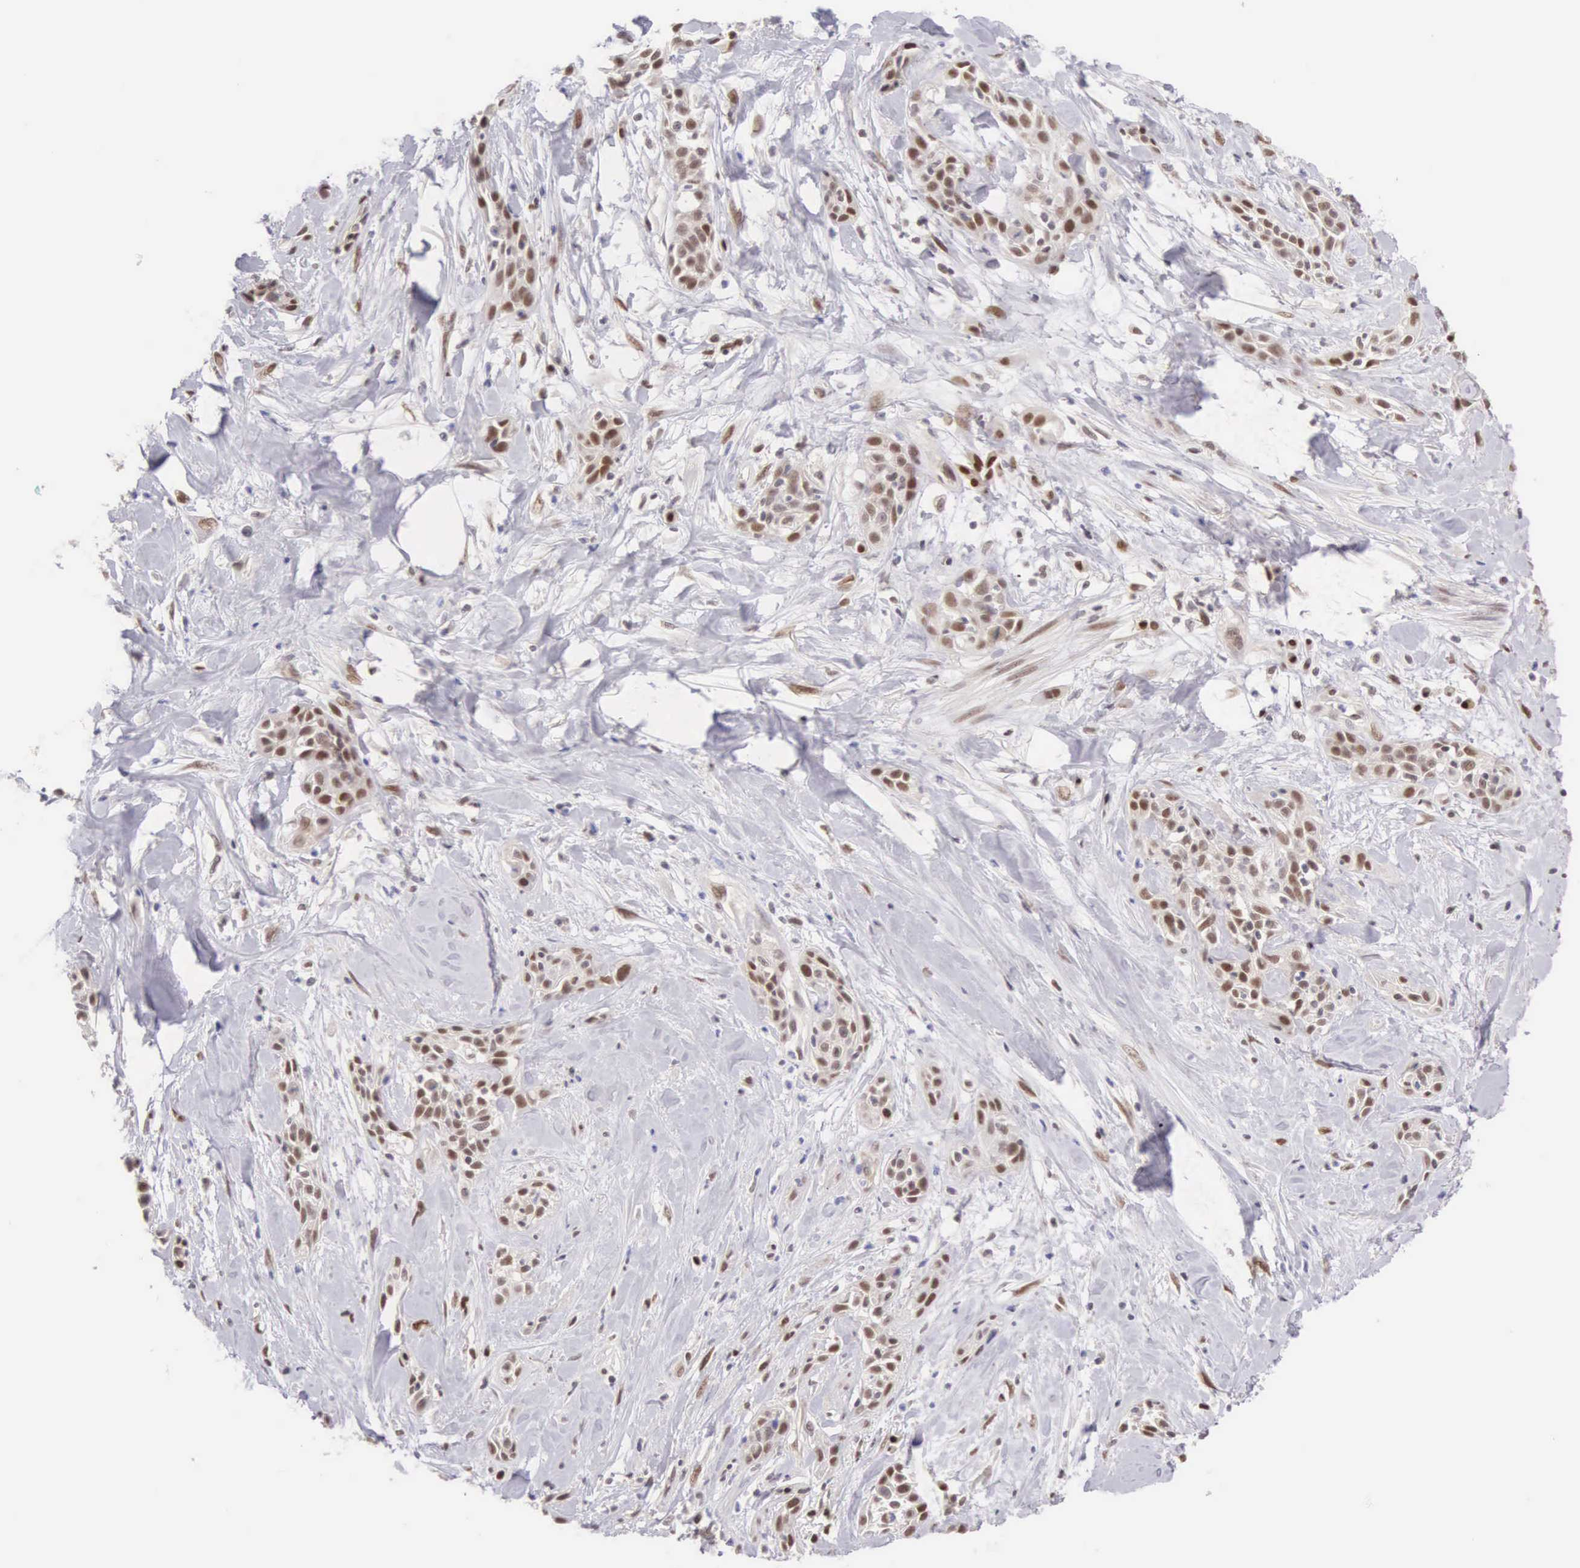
{"staining": {"intensity": "moderate", "quantity": "25%-75%", "location": "nuclear"}, "tissue": "skin cancer", "cell_type": "Tumor cells", "image_type": "cancer", "snomed": [{"axis": "morphology", "description": "Squamous cell carcinoma, NOS"}, {"axis": "topography", "description": "Skin"}, {"axis": "topography", "description": "Anal"}], "caption": "IHC of skin cancer exhibits medium levels of moderate nuclear expression in about 25%-75% of tumor cells. Immunohistochemistry stains the protein in brown and the nuclei are stained blue.", "gene": "CCDC117", "patient": {"sex": "male", "age": 64}}